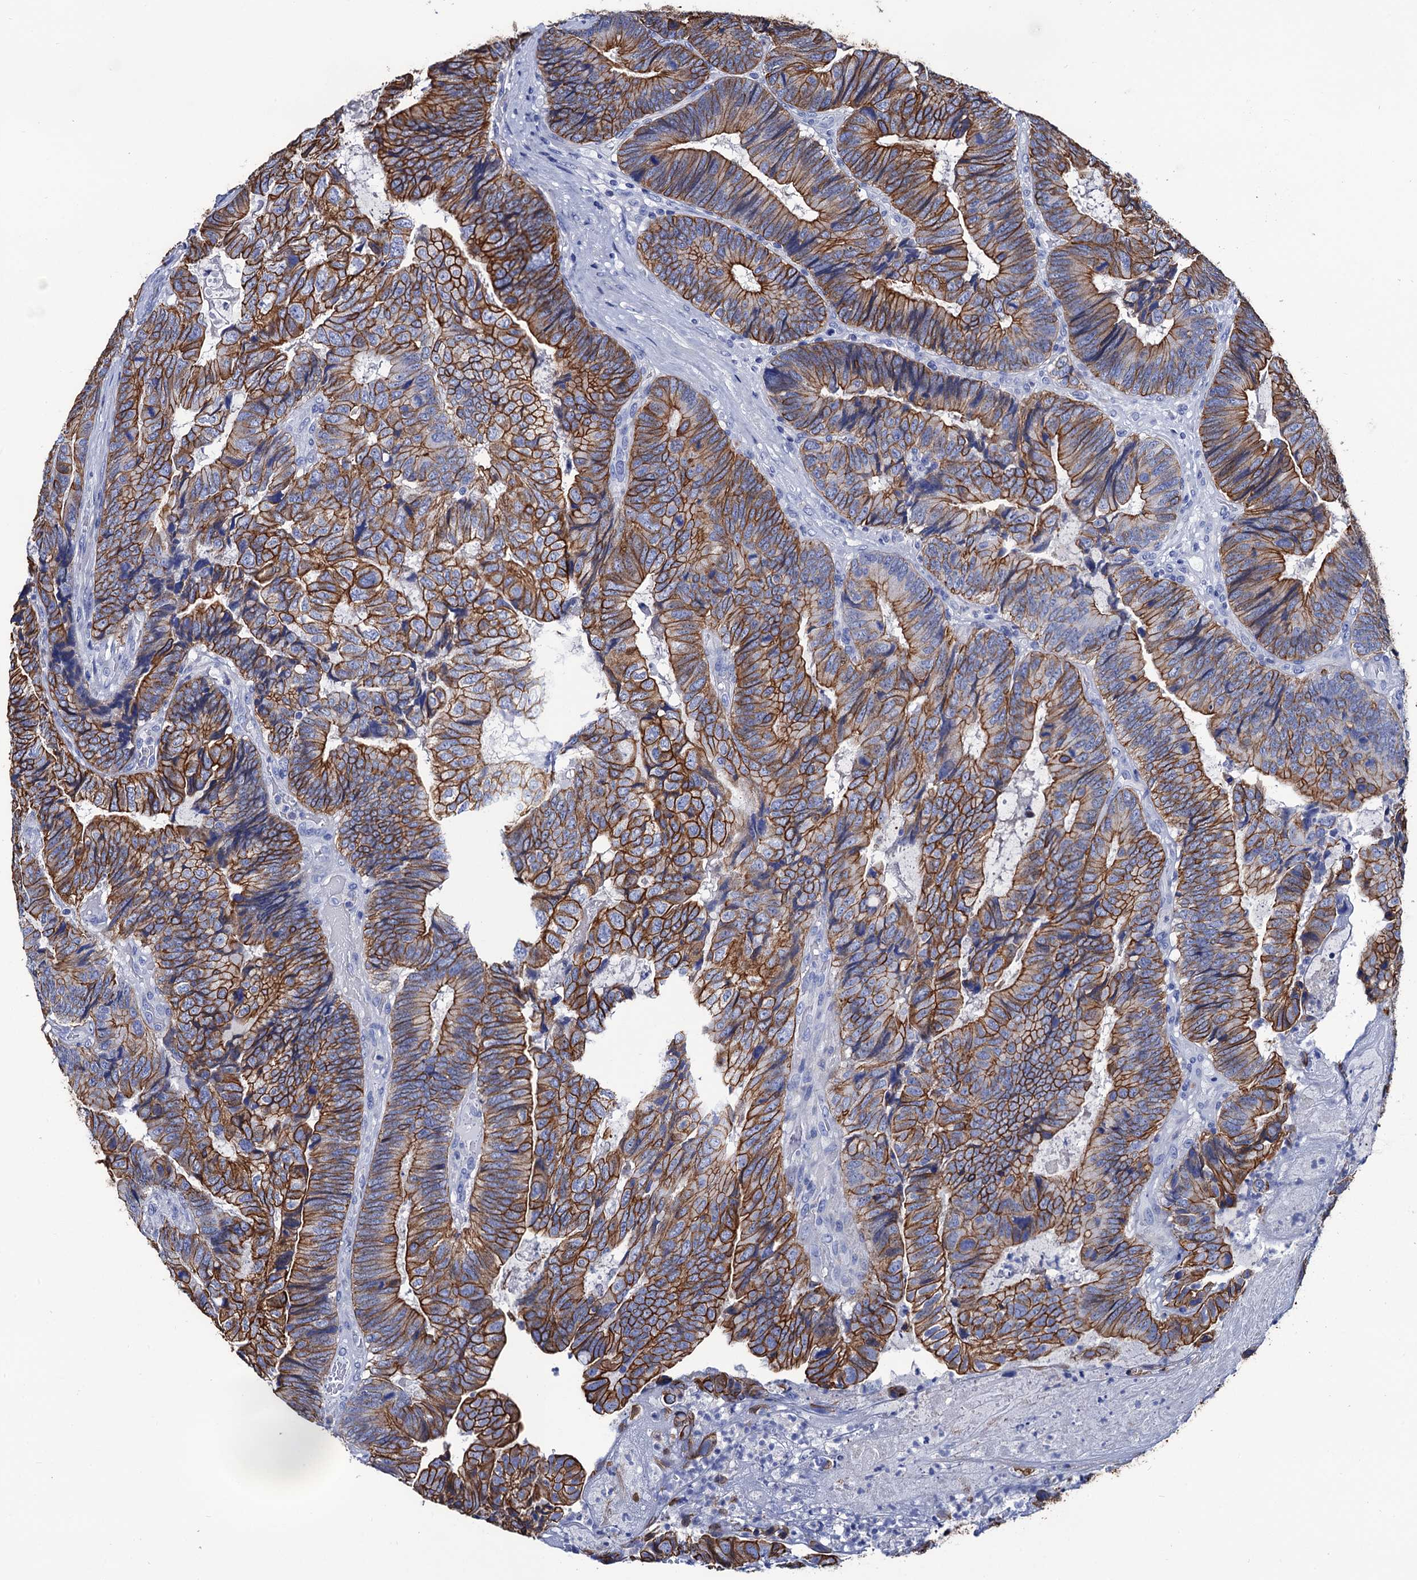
{"staining": {"intensity": "strong", "quantity": ">75%", "location": "cytoplasmic/membranous"}, "tissue": "colorectal cancer", "cell_type": "Tumor cells", "image_type": "cancer", "snomed": [{"axis": "morphology", "description": "Adenocarcinoma, NOS"}, {"axis": "topography", "description": "Colon"}], "caption": "A micrograph of colorectal cancer stained for a protein exhibits strong cytoplasmic/membranous brown staining in tumor cells.", "gene": "RAB3IP", "patient": {"sex": "female", "age": 67}}